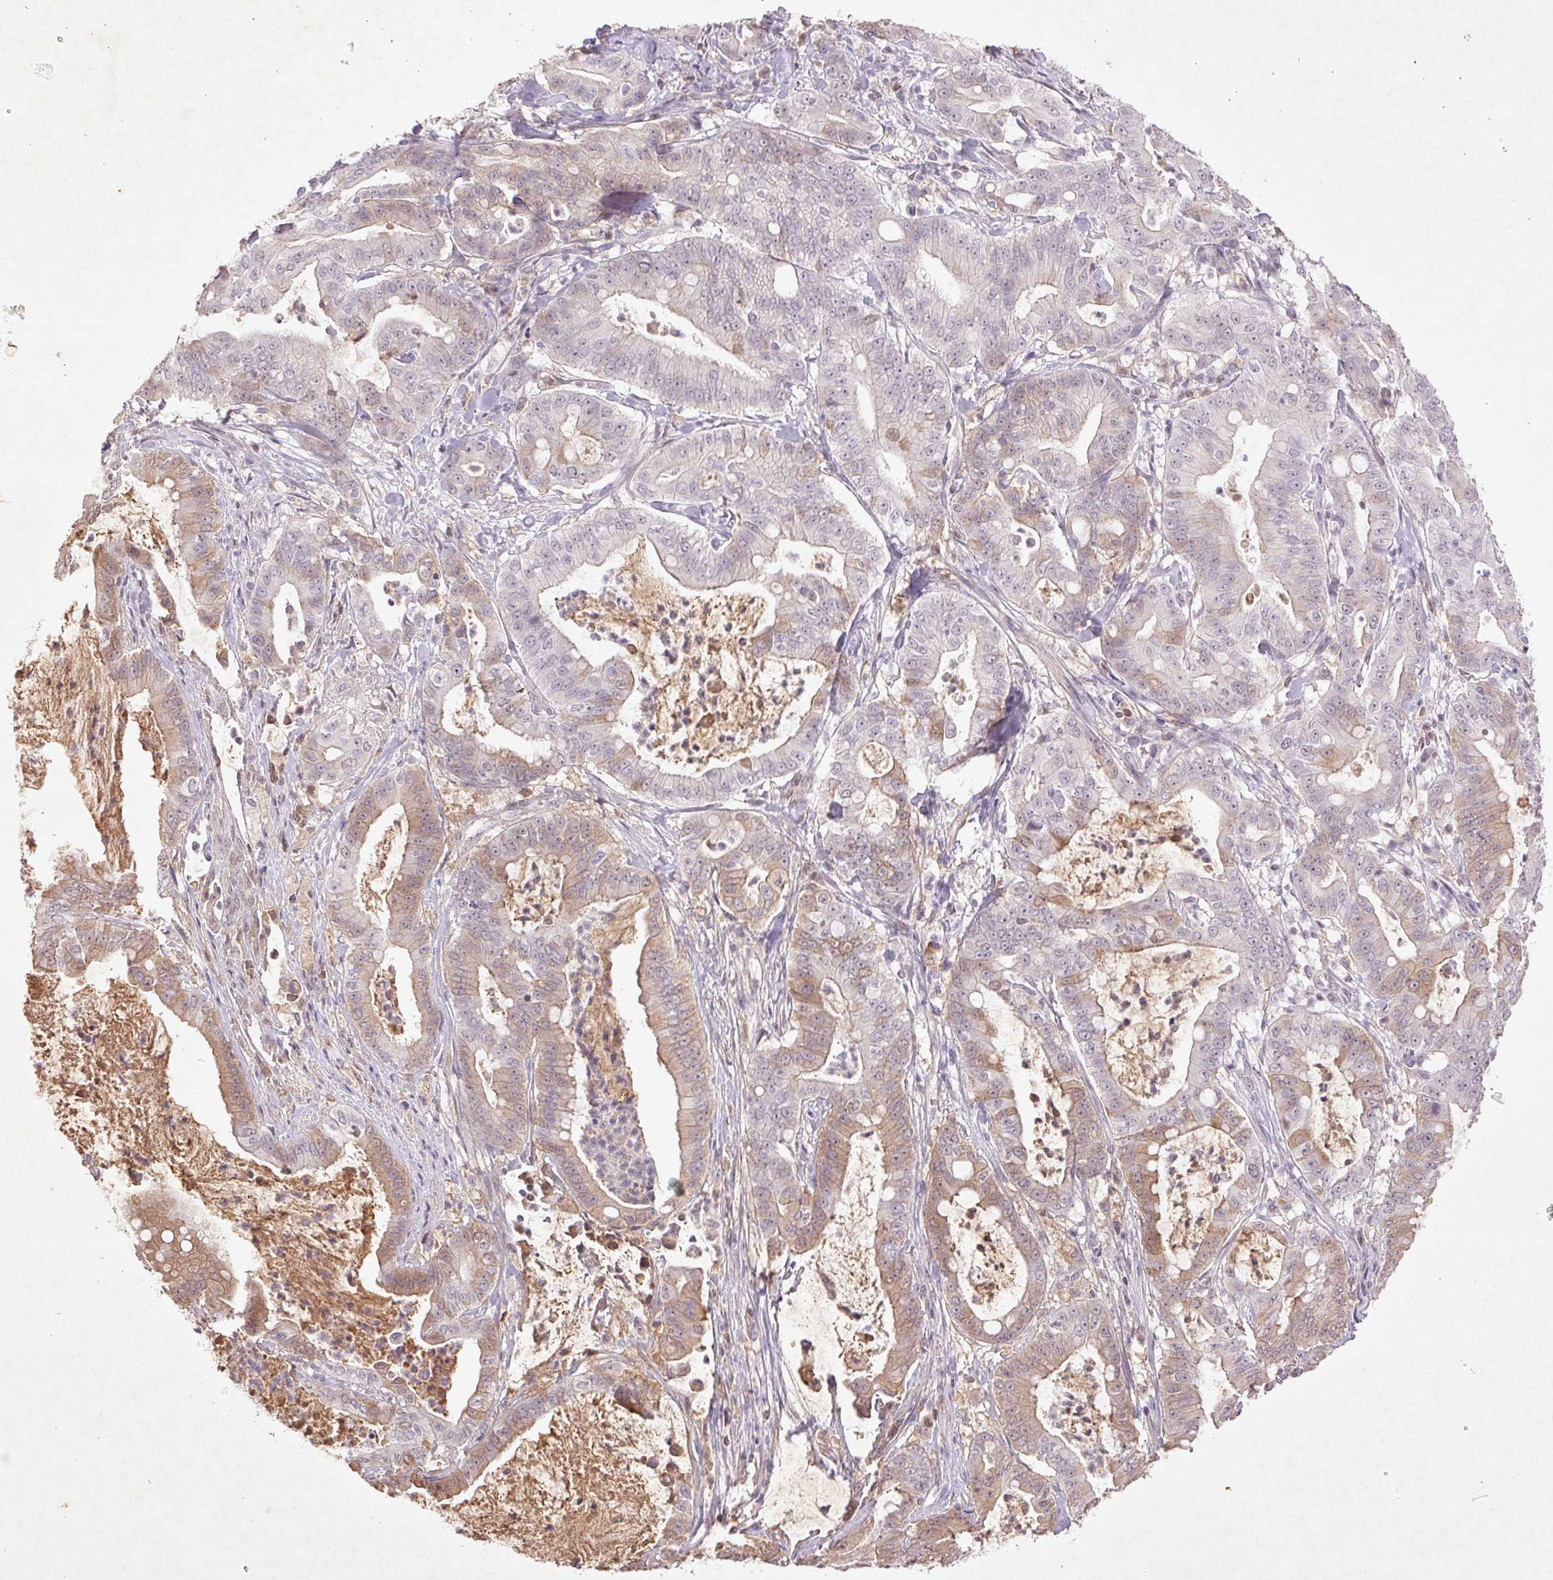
{"staining": {"intensity": "weak", "quantity": "25%-75%", "location": "cytoplasmic/membranous"}, "tissue": "pancreatic cancer", "cell_type": "Tumor cells", "image_type": "cancer", "snomed": [{"axis": "morphology", "description": "Adenocarcinoma, NOS"}, {"axis": "topography", "description": "Pancreas"}], "caption": "A high-resolution micrograph shows IHC staining of pancreatic adenocarcinoma, which shows weak cytoplasmic/membranous expression in about 25%-75% of tumor cells. The staining was performed using DAB, with brown indicating positive protein expression. Nuclei are stained blue with hematoxylin.", "gene": "FAM168B", "patient": {"sex": "male", "age": 71}}